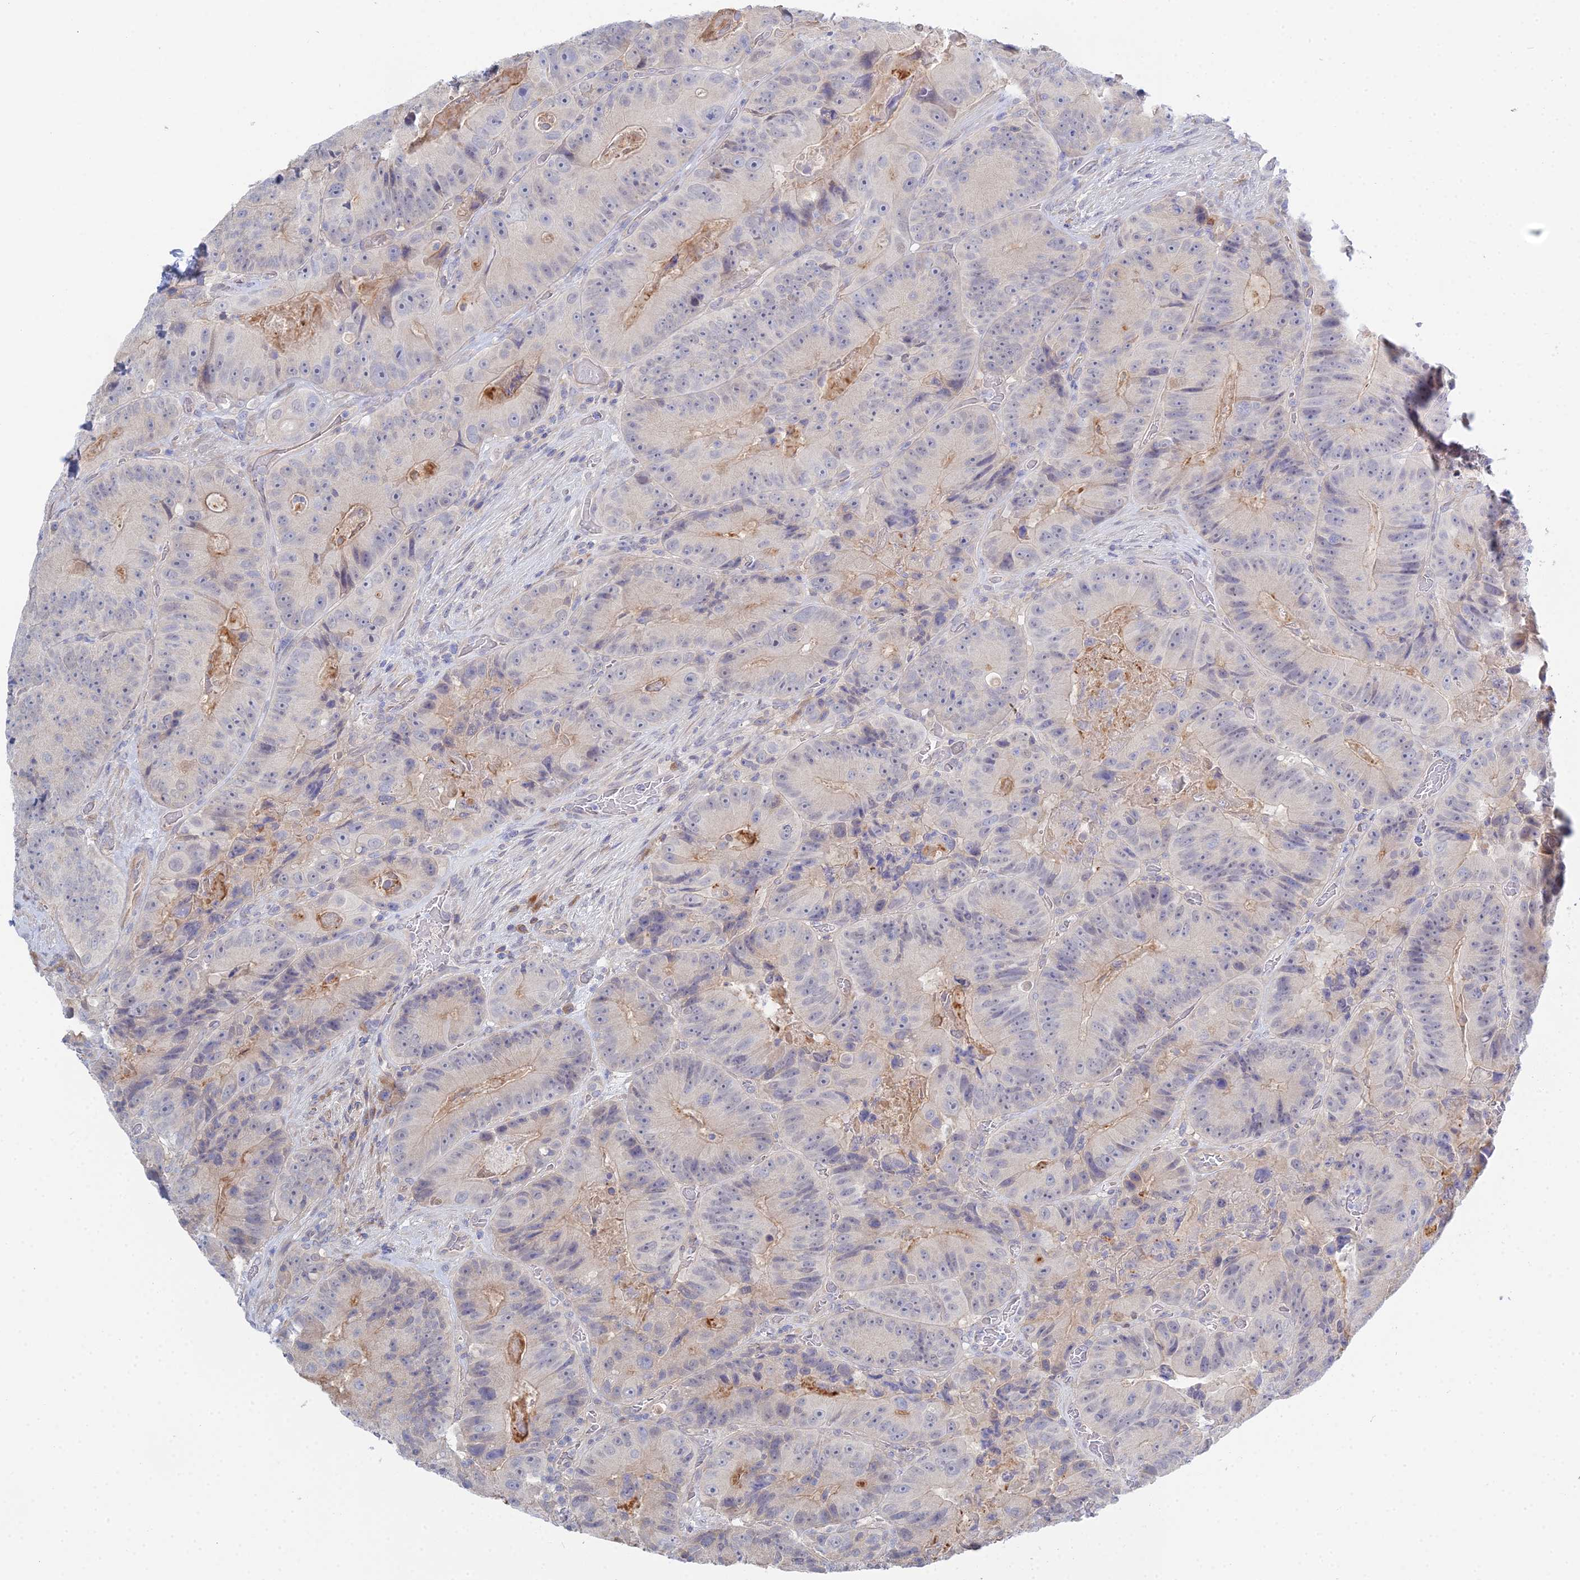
{"staining": {"intensity": "negative", "quantity": "none", "location": "none"}, "tissue": "colorectal cancer", "cell_type": "Tumor cells", "image_type": "cancer", "snomed": [{"axis": "morphology", "description": "Adenocarcinoma, NOS"}, {"axis": "topography", "description": "Colon"}], "caption": "This is a image of immunohistochemistry staining of colorectal cancer (adenocarcinoma), which shows no staining in tumor cells.", "gene": "DNAH14", "patient": {"sex": "female", "age": 86}}